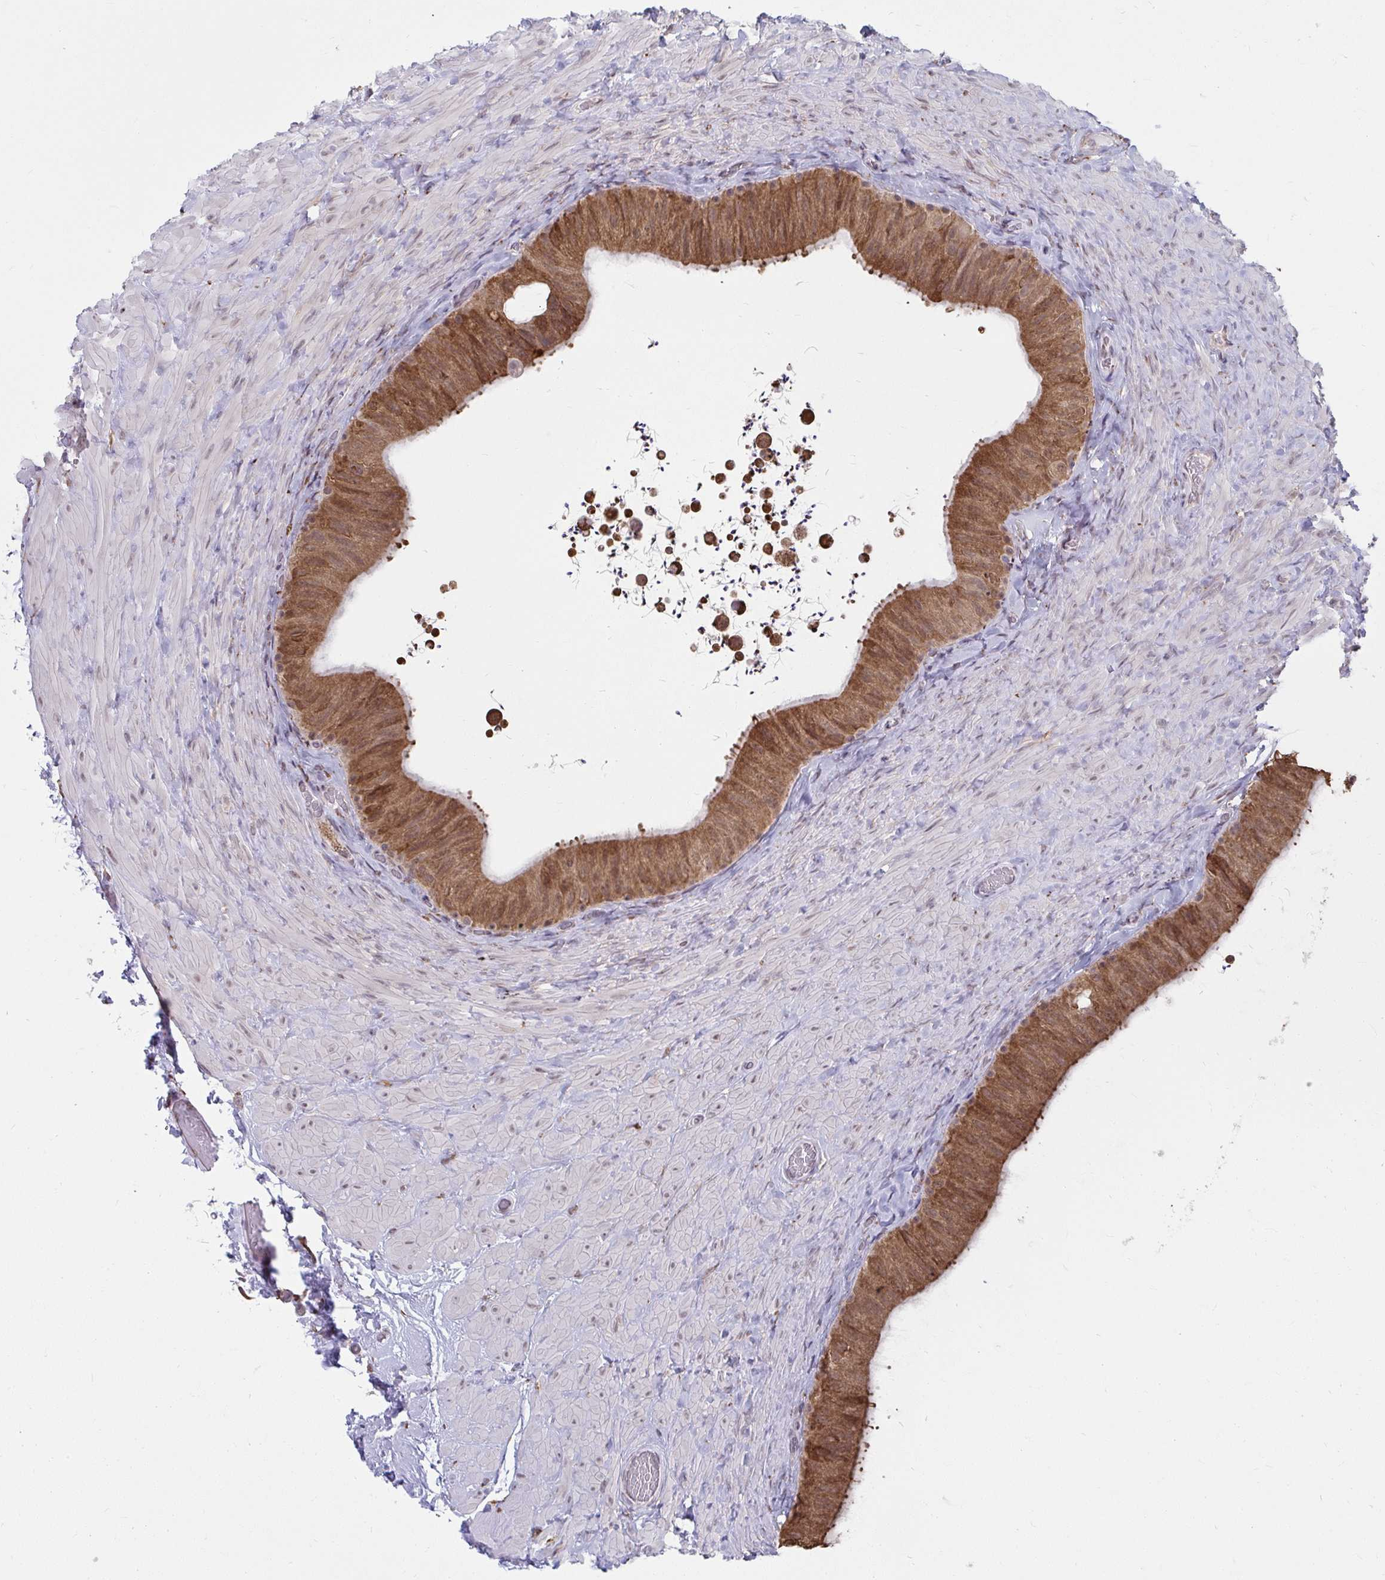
{"staining": {"intensity": "moderate", "quantity": ">75%", "location": "cytoplasmic/membranous,nuclear"}, "tissue": "epididymis", "cell_type": "Glandular cells", "image_type": "normal", "snomed": [{"axis": "morphology", "description": "Normal tissue, NOS"}, {"axis": "topography", "description": "Epididymis, spermatic cord, NOS"}, {"axis": "topography", "description": "Epididymis"}], "caption": "Protein expression by immunohistochemistry (IHC) demonstrates moderate cytoplasmic/membranous,nuclear positivity in about >75% of glandular cells in unremarkable epididymis.", "gene": "NMNAT1", "patient": {"sex": "male", "age": 31}}